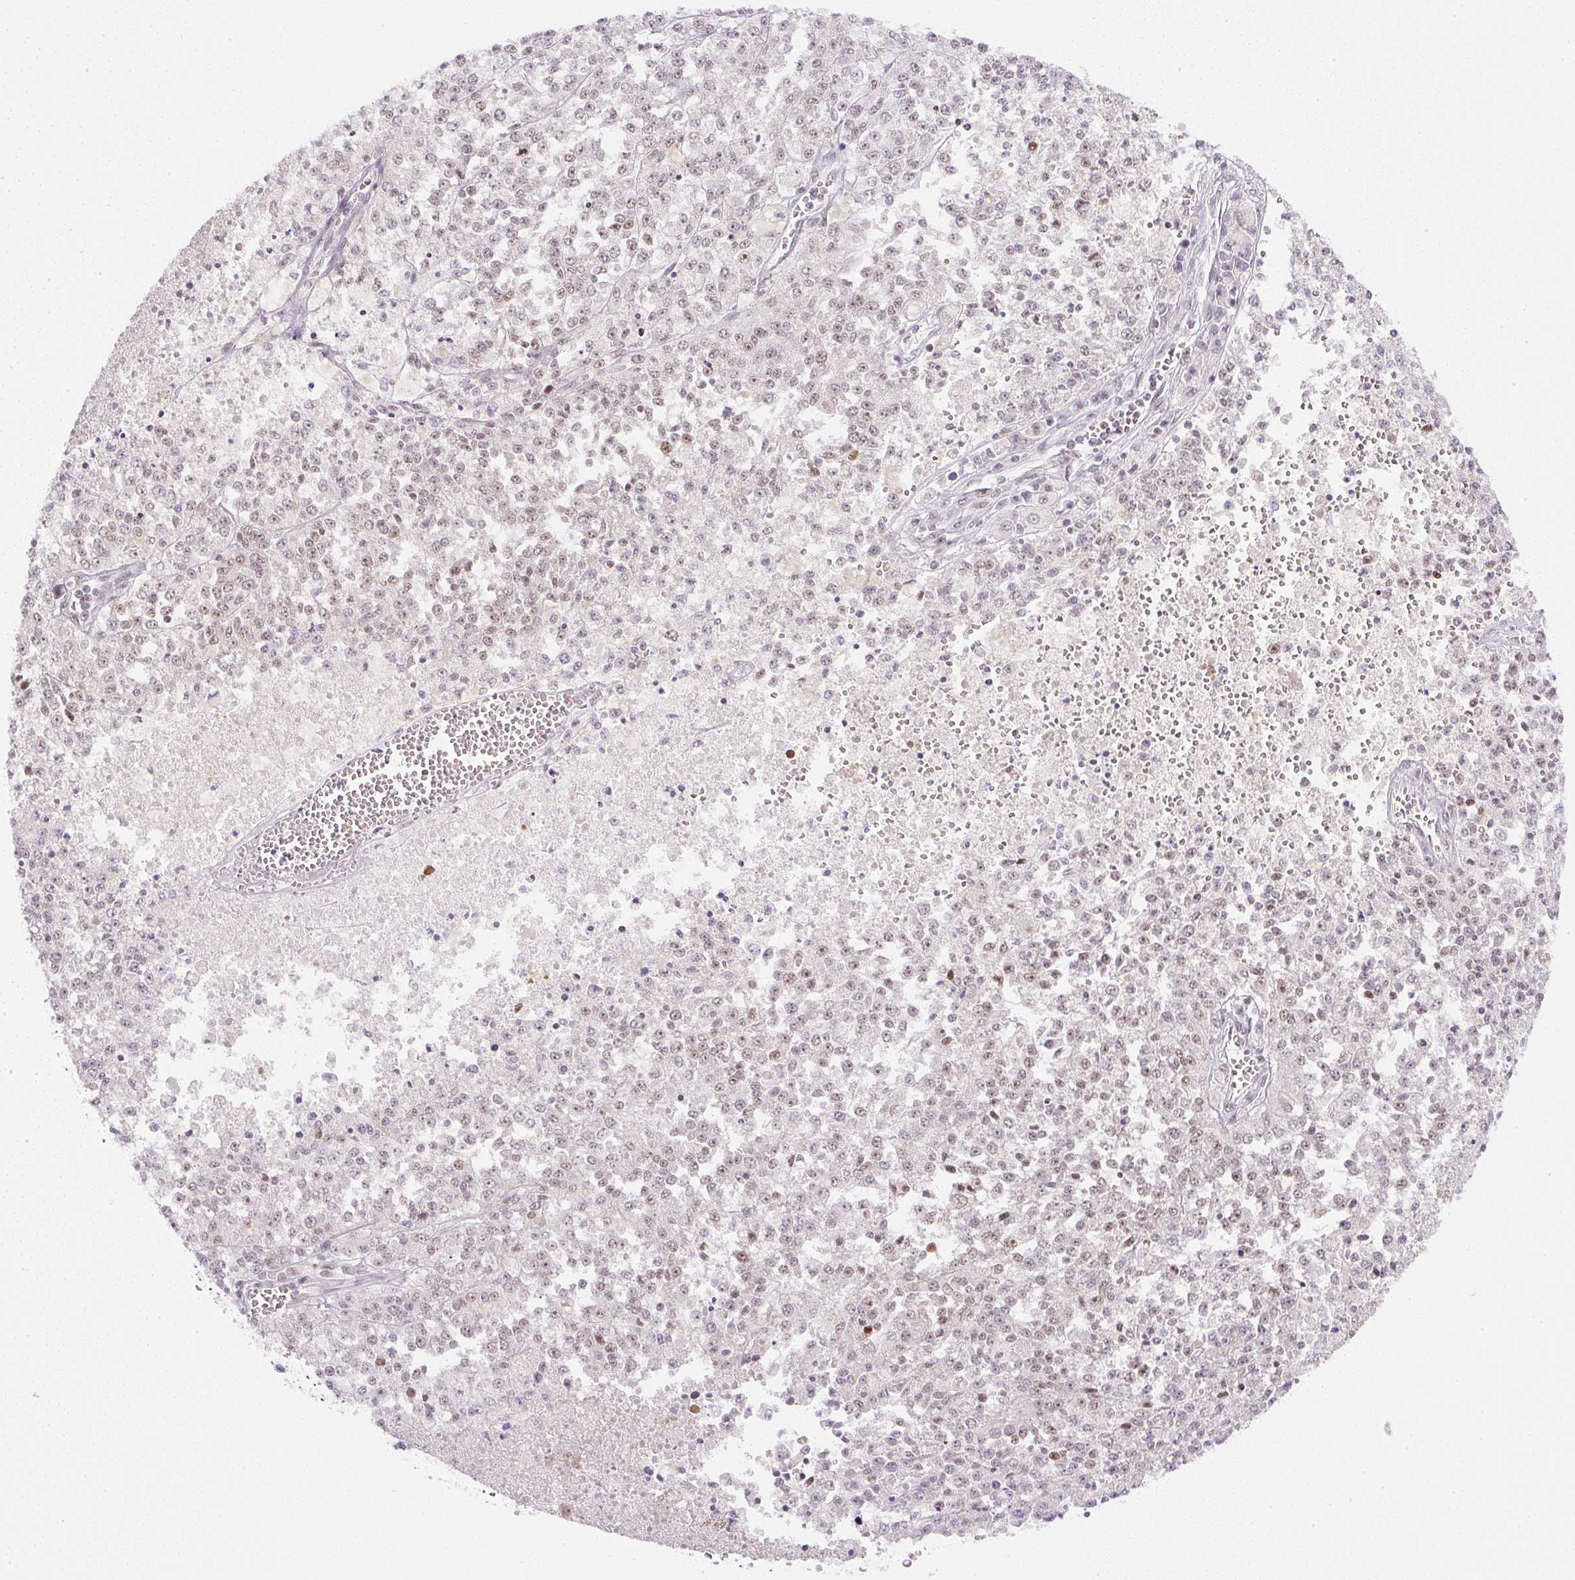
{"staining": {"intensity": "weak", "quantity": ">75%", "location": "nuclear"}, "tissue": "melanoma", "cell_type": "Tumor cells", "image_type": "cancer", "snomed": [{"axis": "morphology", "description": "Malignant melanoma, NOS"}, {"axis": "topography", "description": "Skin"}], "caption": "Weak nuclear staining is seen in approximately >75% of tumor cells in malignant melanoma. (DAB (3,3'-diaminobenzidine) IHC with brightfield microscopy, high magnification).", "gene": "DPPA4", "patient": {"sex": "female", "age": 64}}